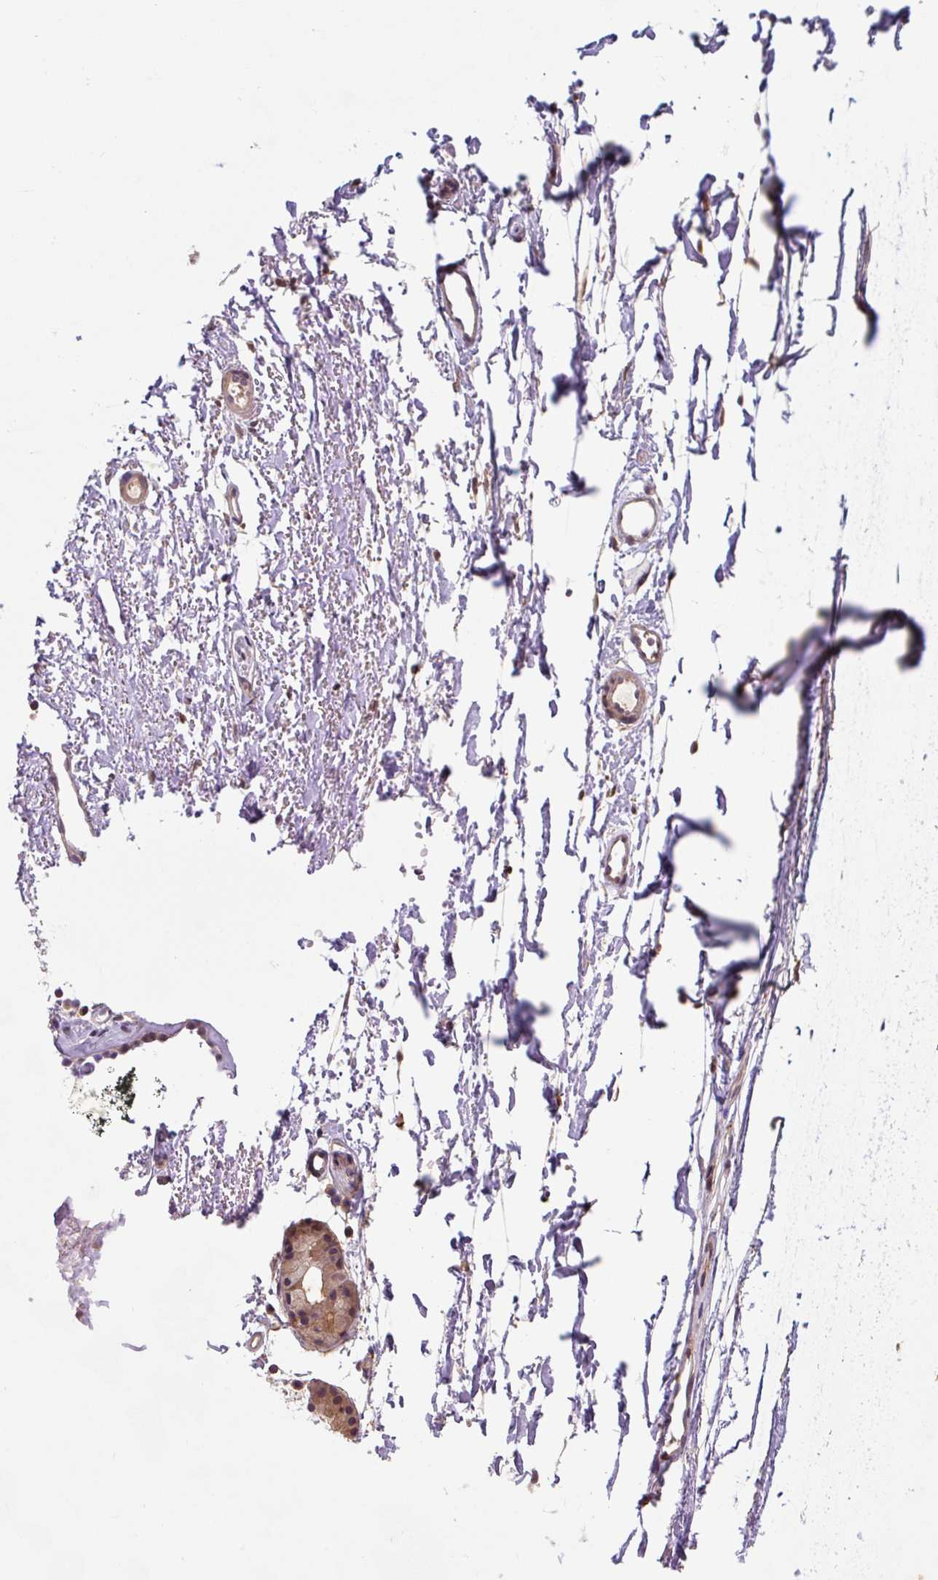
{"staining": {"intensity": "negative", "quantity": "none", "location": "none"}, "tissue": "adipose tissue", "cell_type": "Adipocytes", "image_type": "normal", "snomed": [{"axis": "morphology", "description": "Normal tissue, NOS"}, {"axis": "topography", "description": "Cartilage tissue"}, {"axis": "topography", "description": "Nasopharynx"}], "caption": "DAB (3,3'-diaminobenzidine) immunohistochemical staining of normal human adipose tissue shows no significant staining in adipocytes.", "gene": "ST13", "patient": {"sex": "male", "age": 56}}